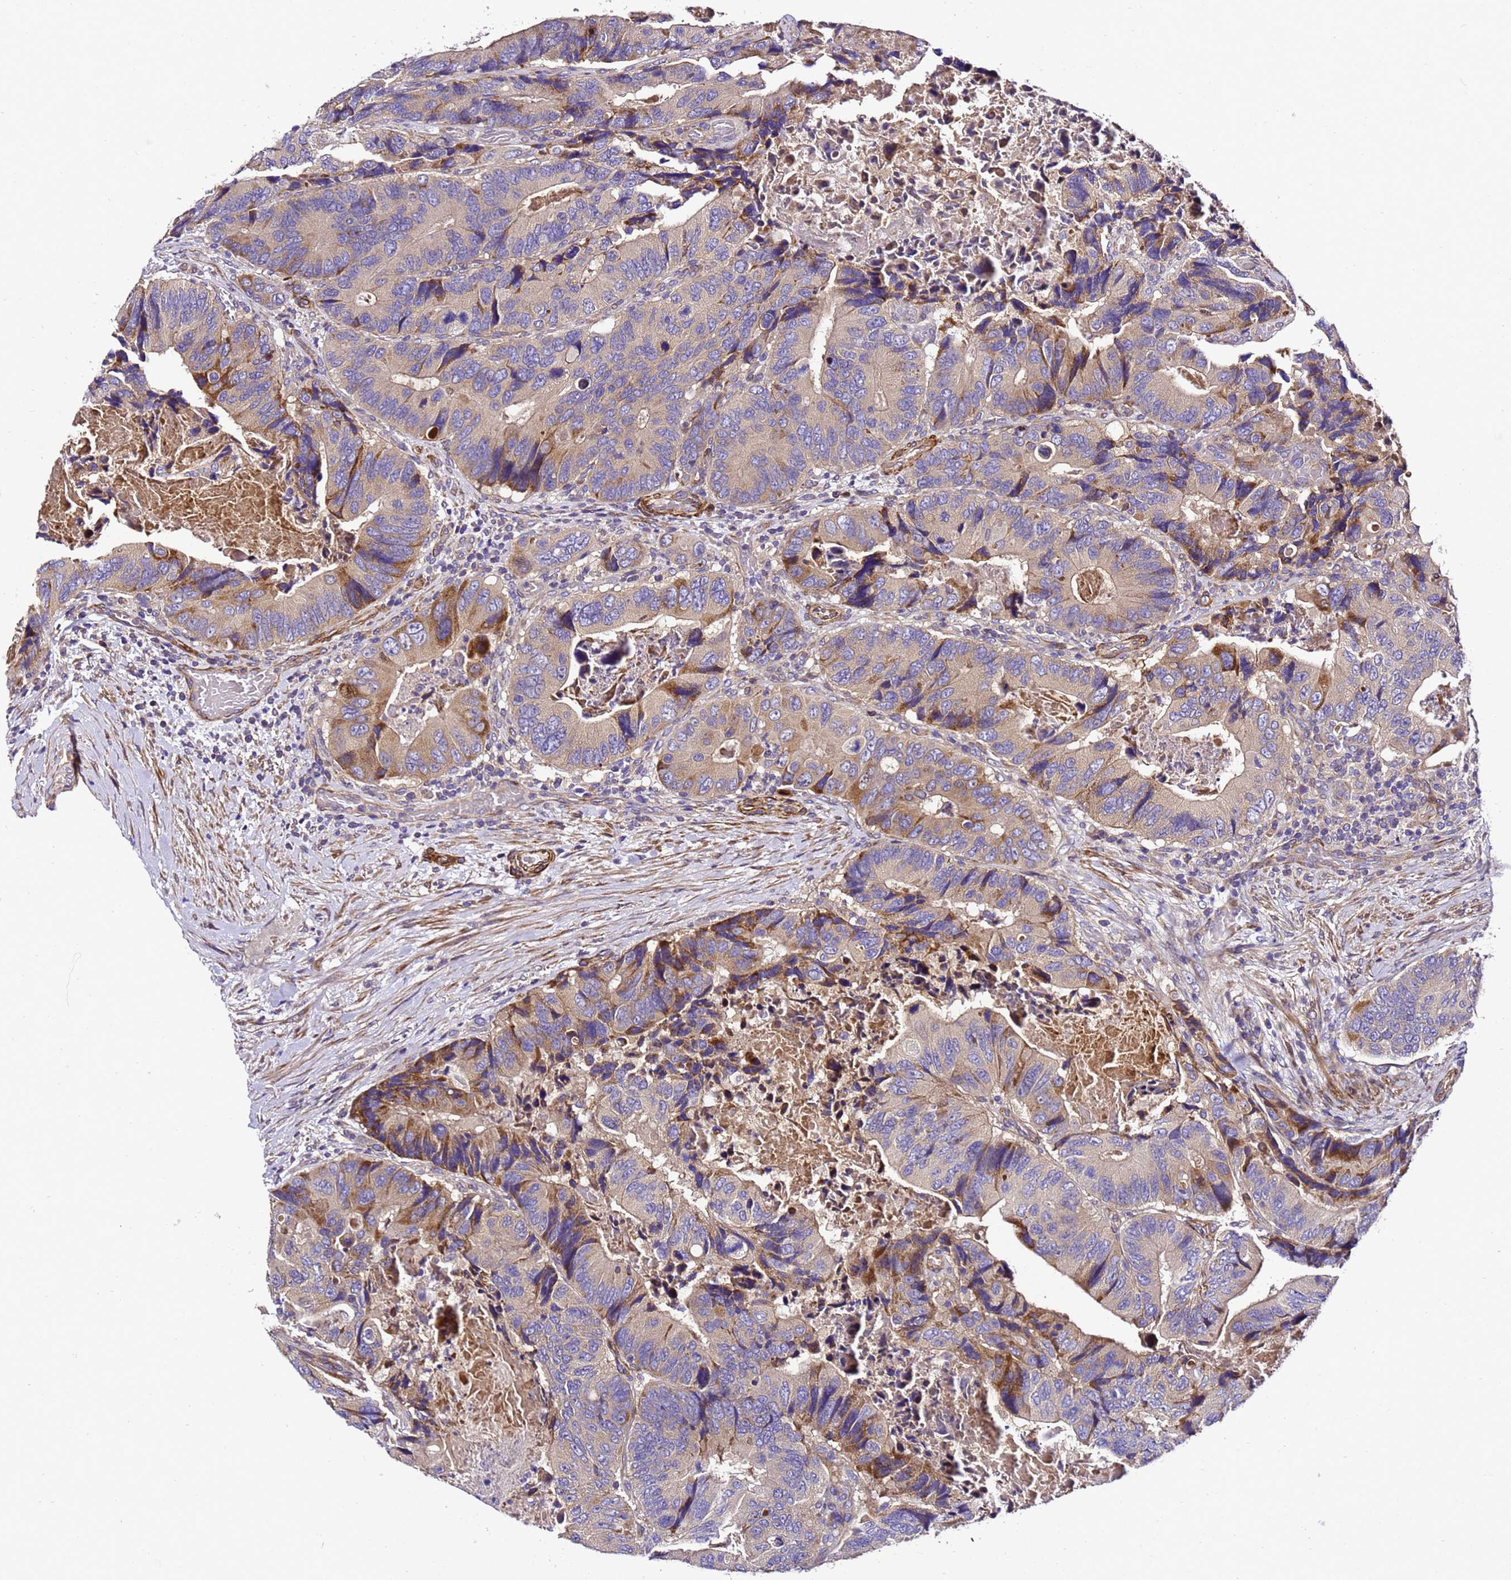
{"staining": {"intensity": "moderate", "quantity": "<25%", "location": "cytoplasmic/membranous"}, "tissue": "colorectal cancer", "cell_type": "Tumor cells", "image_type": "cancer", "snomed": [{"axis": "morphology", "description": "Adenocarcinoma, NOS"}, {"axis": "topography", "description": "Colon"}], "caption": "Colorectal cancer stained with immunohistochemistry (IHC) reveals moderate cytoplasmic/membranous expression in about <25% of tumor cells.", "gene": "ZNF417", "patient": {"sex": "male", "age": 84}}